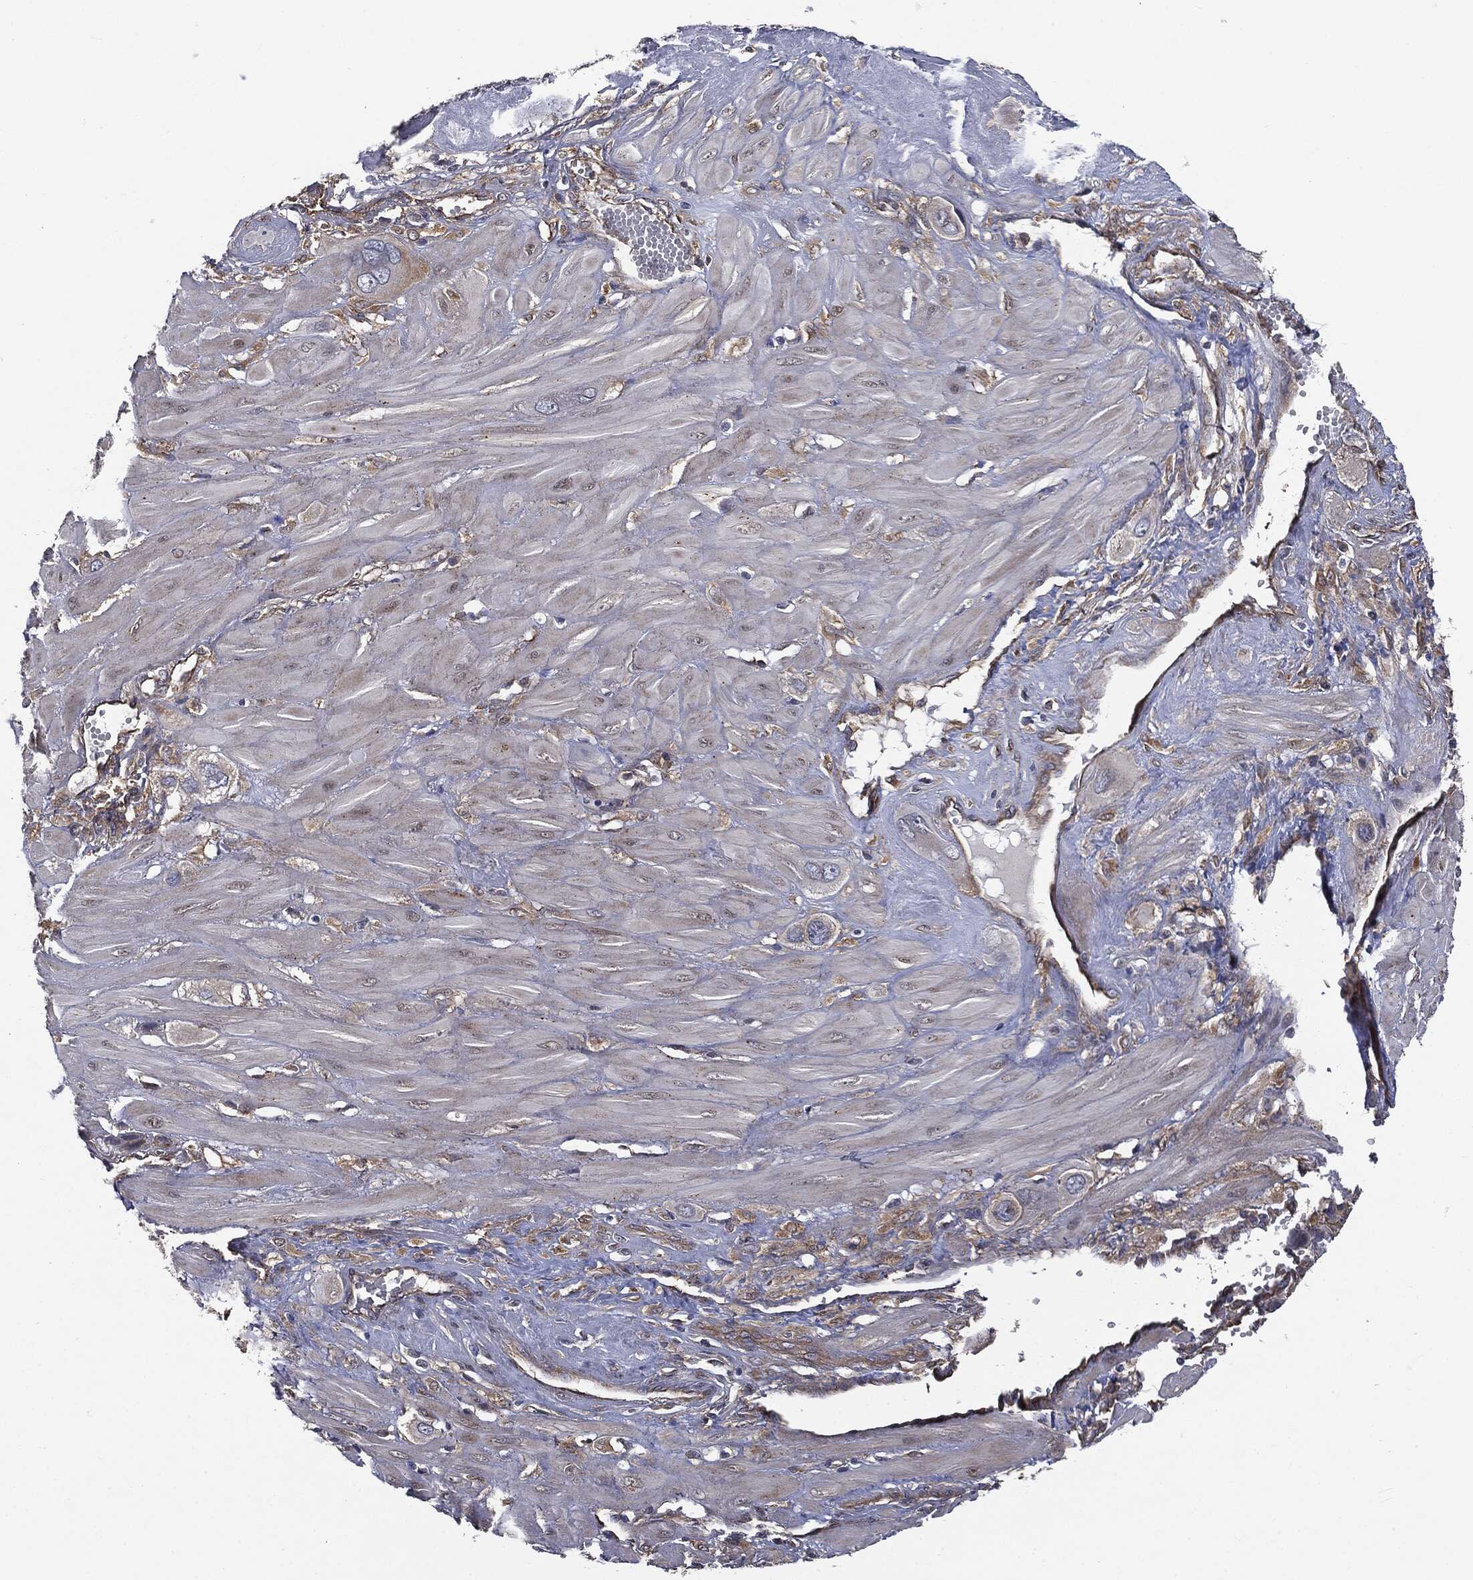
{"staining": {"intensity": "negative", "quantity": "none", "location": "none"}, "tissue": "cervical cancer", "cell_type": "Tumor cells", "image_type": "cancer", "snomed": [{"axis": "morphology", "description": "Squamous cell carcinoma, NOS"}, {"axis": "topography", "description": "Cervix"}], "caption": "IHC of human squamous cell carcinoma (cervical) shows no positivity in tumor cells.", "gene": "EPS15L1", "patient": {"sex": "female", "age": 34}}